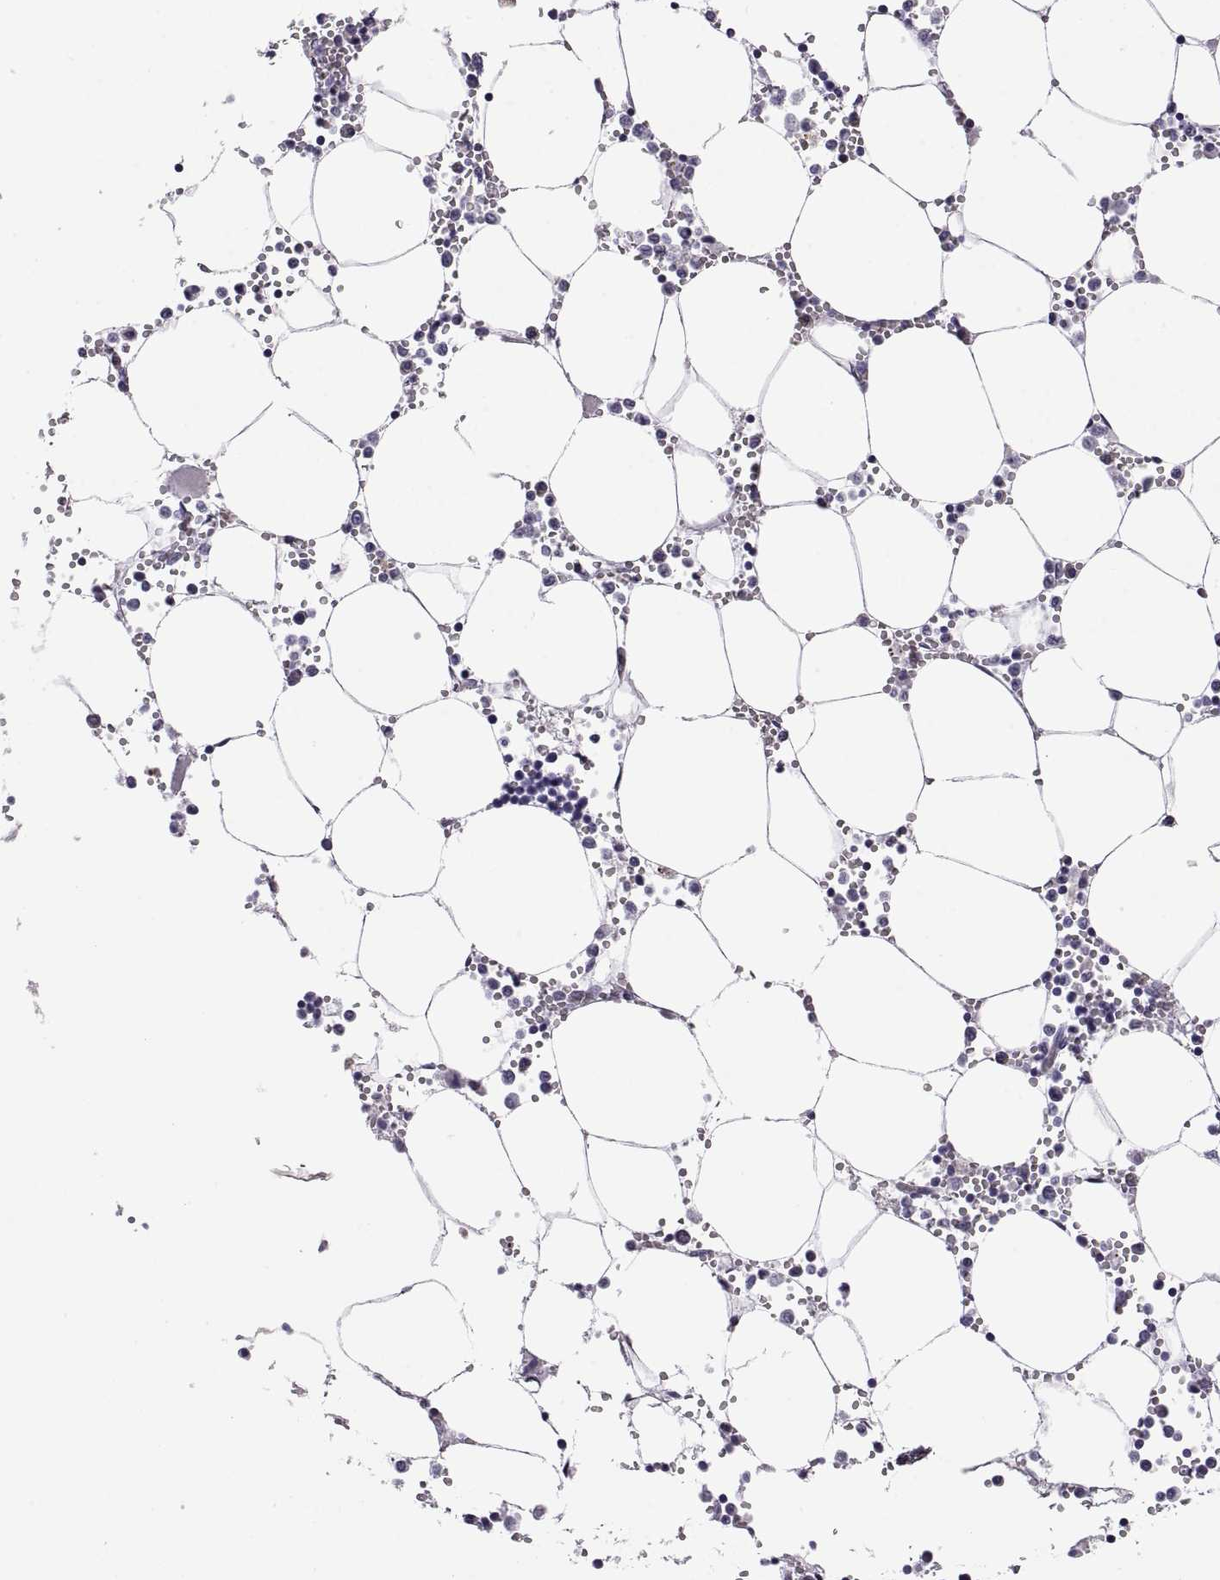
{"staining": {"intensity": "negative", "quantity": "none", "location": "none"}, "tissue": "bone marrow", "cell_type": "Hematopoietic cells", "image_type": "normal", "snomed": [{"axis": "morphology", "description": "Normal tissue, NOS"}, {"axis": "topography", "description": "Bone marrow"}], "caption": "IHC micrograph of normal bone marrow stained for a protein (brown), which reveals no staining in hematopoietic cells.", "gene": "FAM170A", "patient": {"sex": "male", "age": 54}}